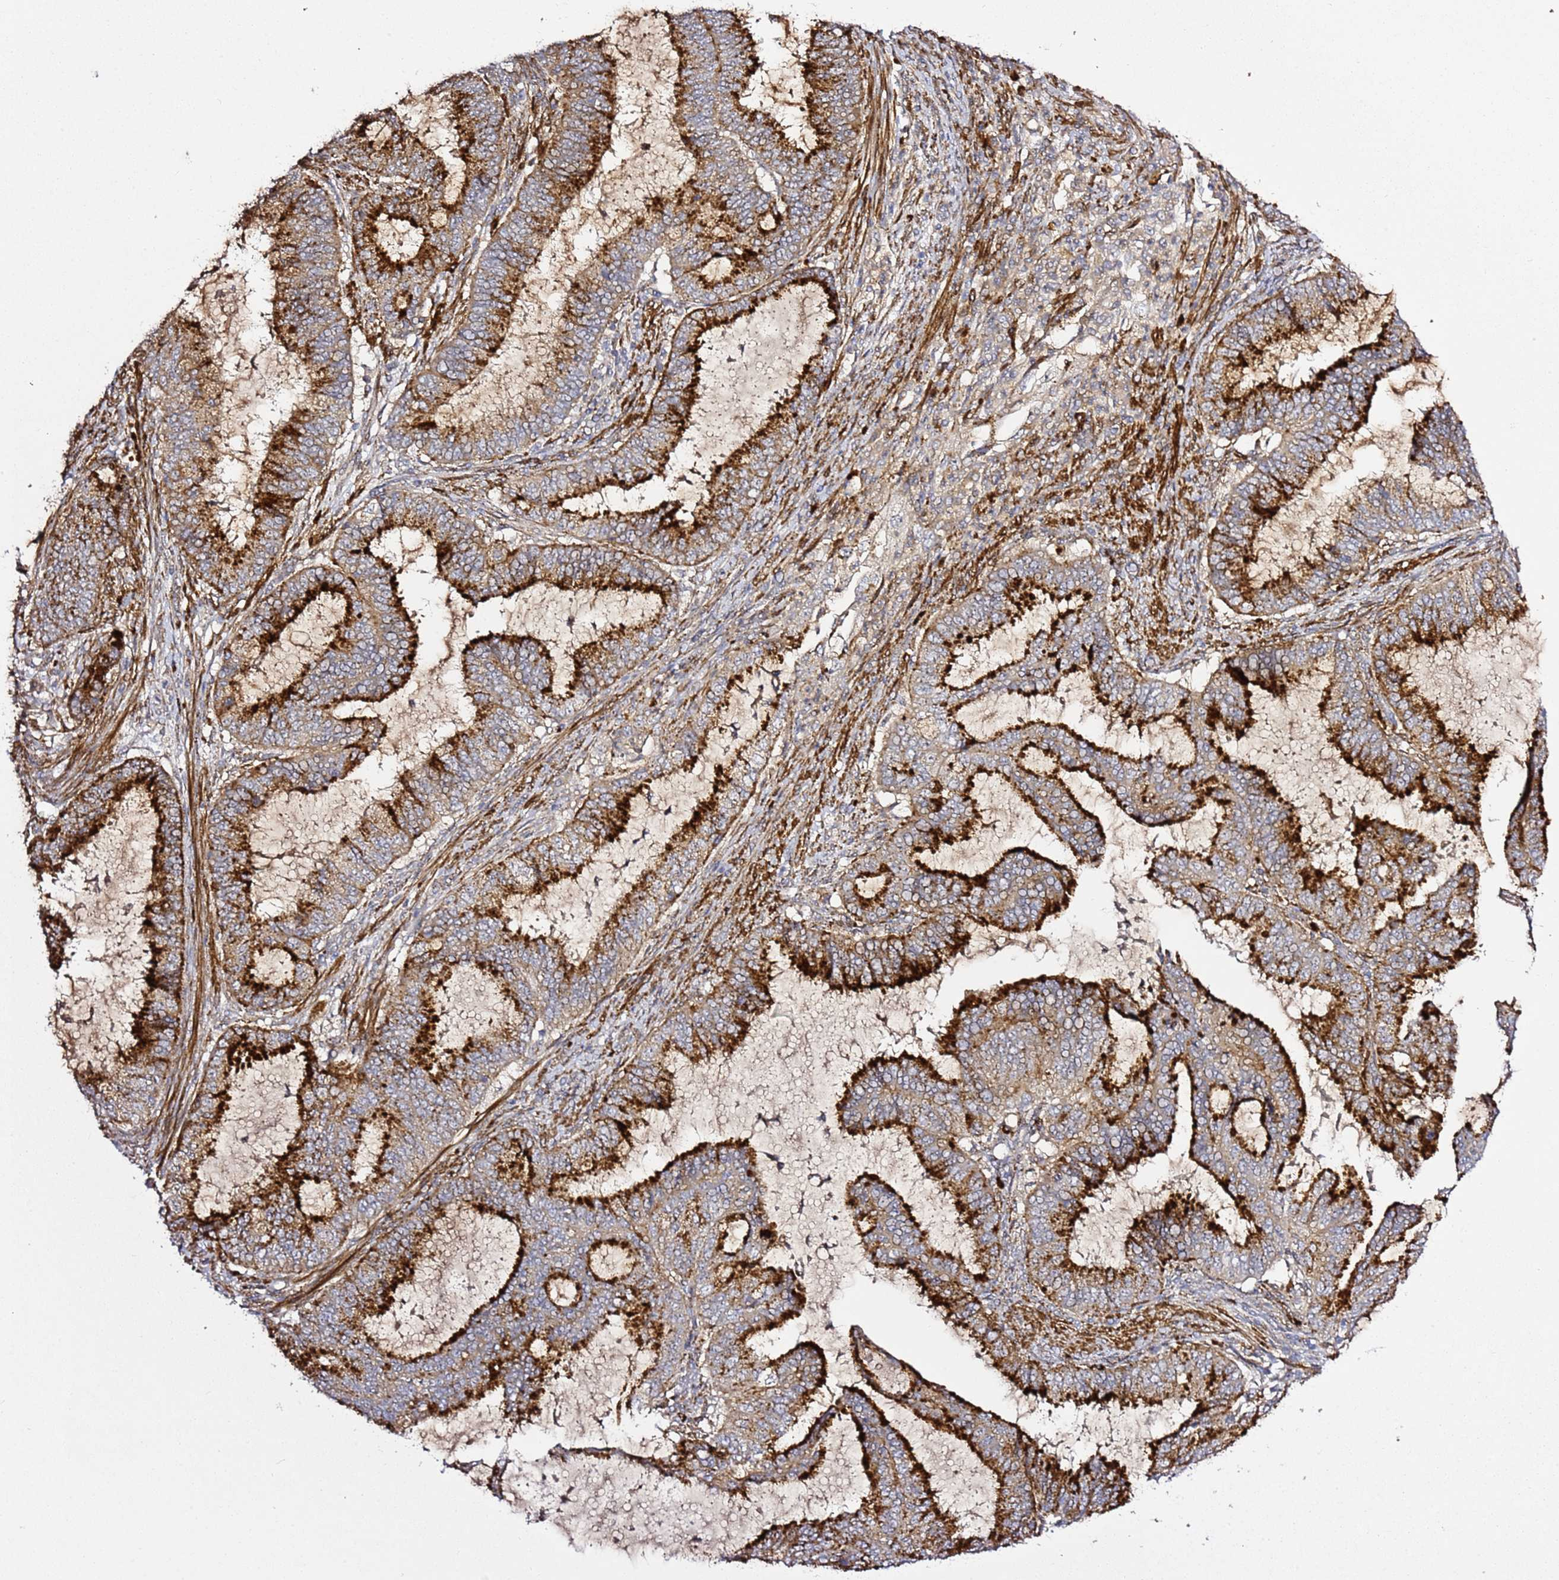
{"staining": {"intensity": "strong", "quantity": ">75%", "location": "cytoplasmic/membranous"}, "tissue": "endometrial cancer", "cell_type": "Tumor cells", "image_type": "cancer", "snomed": [{"axis": "morphology", "description": "Adenocarcinoma, NOS"}, {"axis": "topography", "description": "Endometrium"}], "caption": "A histopathology image showing strong cytoplasmic/membranous staining in approximately >75% of tumor cells in endometrial adenocarcinoma, as visualized by brown immunohistochemical staining.", "gene": "PVRIG", "patient": {"sex": "female", "age": 51}}